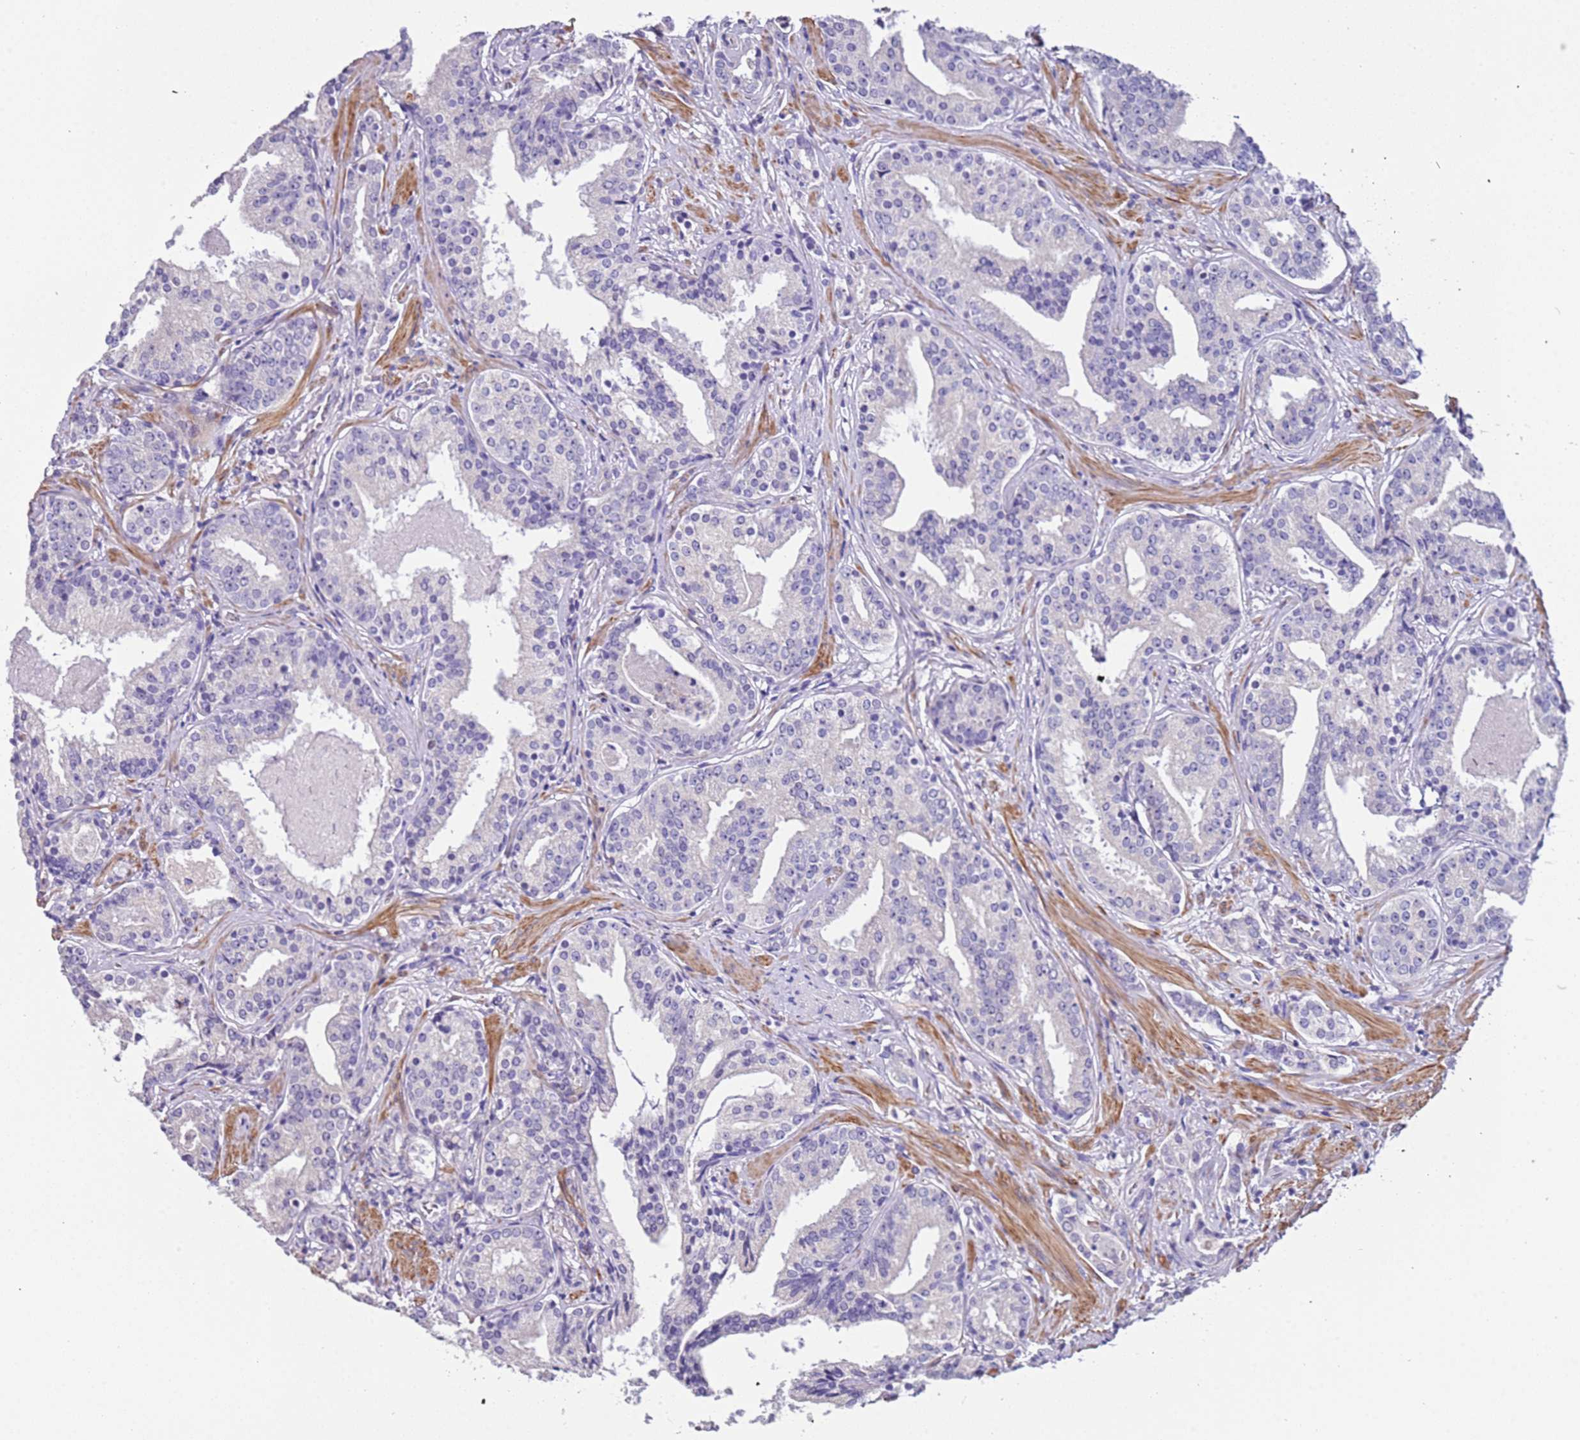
{"staining": {"intensity": "negative", "quantity": "none", "location": "none"}, "tissue": "prostate cancer", "cell_type": "Tumor cells", "image_type": "cancer", "snomed": [{"axis": "morphology", "description": "Adenocarcinoma, High grade"}, {"axis": "topography", "description": "Prostate"}], "caption": "IHC image of neoplastic tissue: adenocarcinoma (high-grade) (prostate) stained with DAB exhibits no significant protein staining in tumor cells. (DAB (3,3'-diaminobenzidine) immunohistochemistry (IHC) with hematoxylin counter stain).", "gene": "PCGF2", "patient": {"sex": "male", "age": 58}}